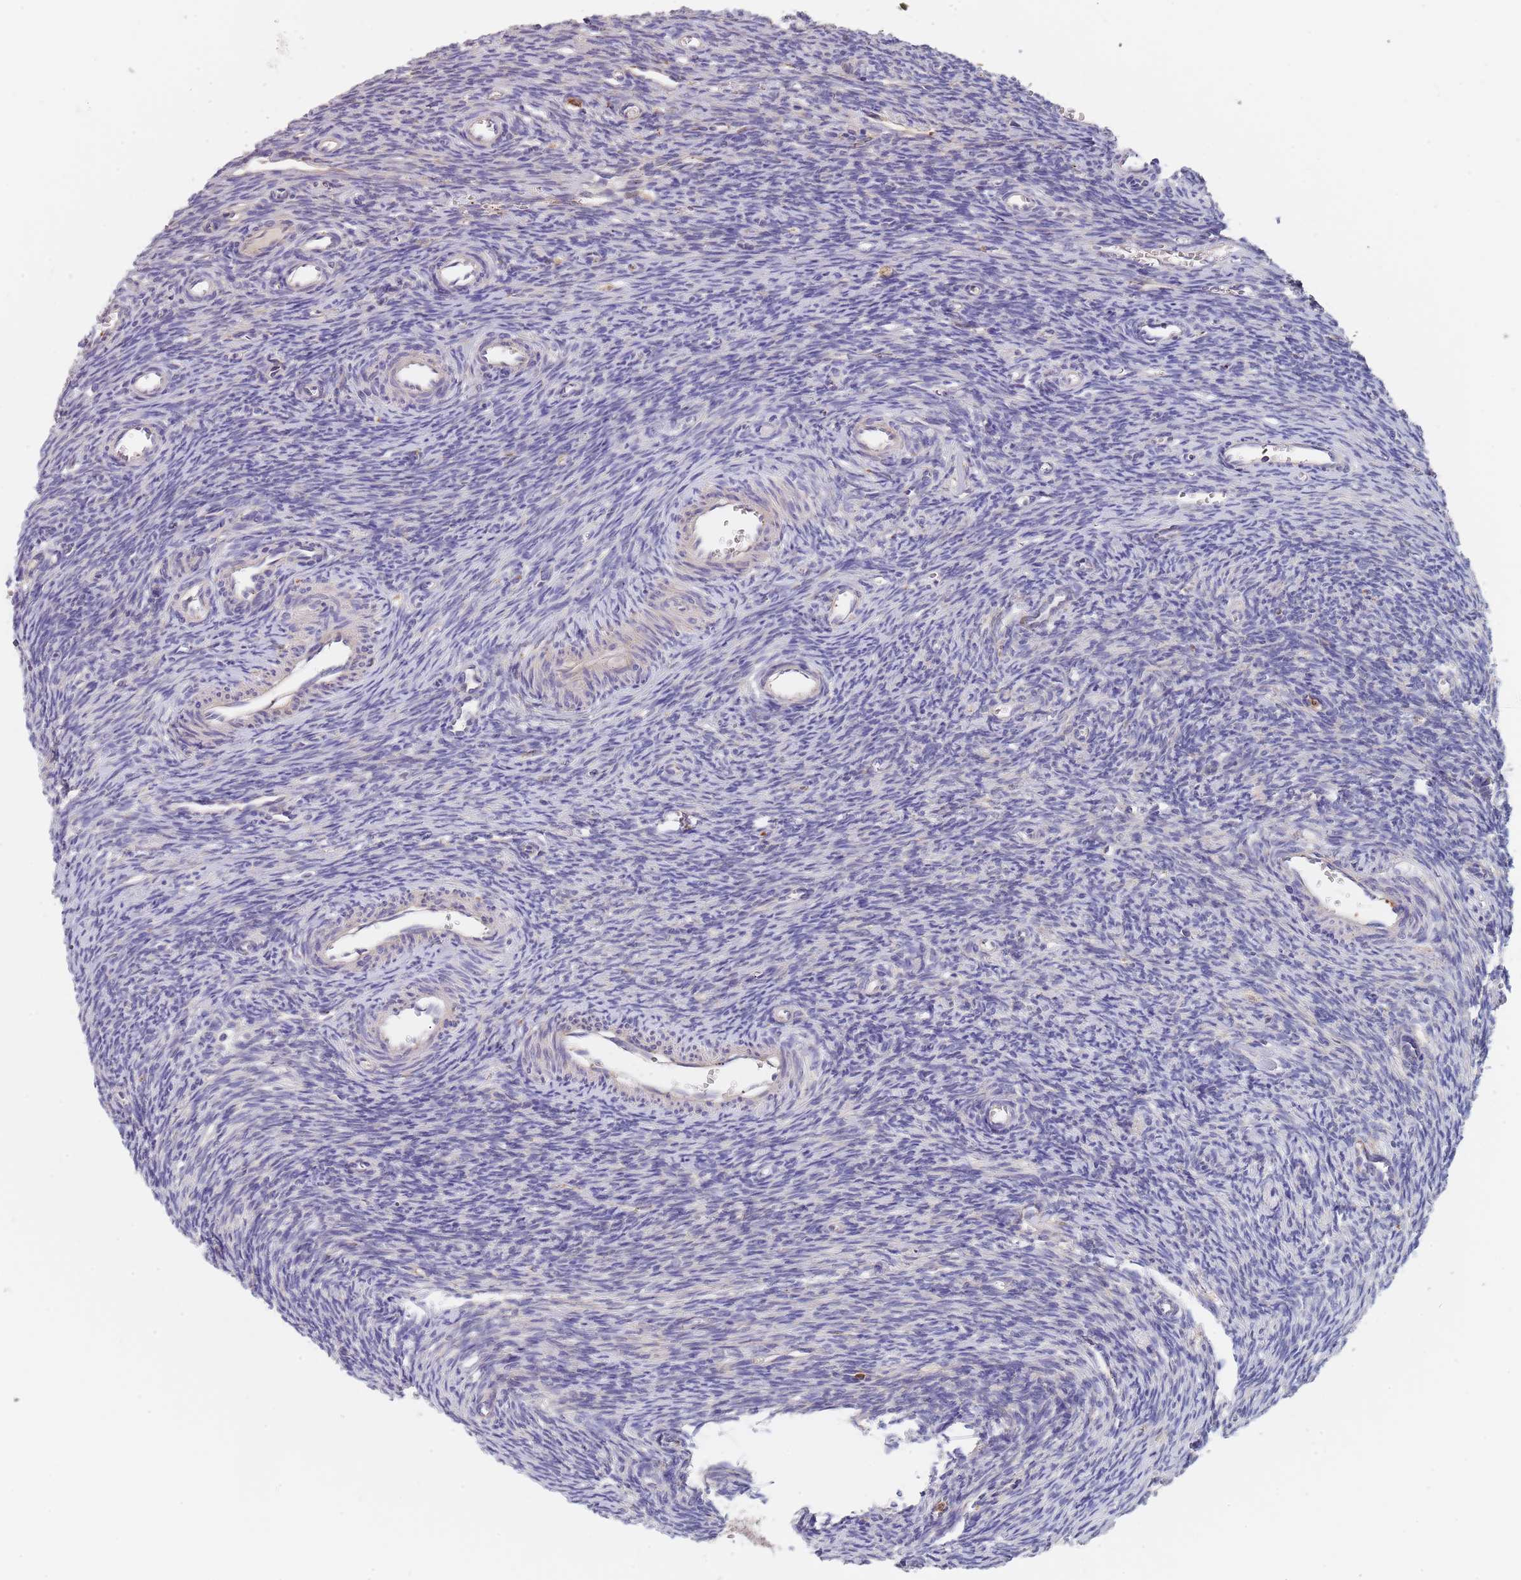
{"staining": {"intensity": "negative", "quantity": "none", "location": "none"}, "tissue": "ovary", "cell_type": "Ovarian stroma cells", "image_type": "normal", "snomed": [{"axis": "morphology", "description": "Normal tissue, NOS"}, {"axis": "topography", "description": "Ovary"}], "caption": "DAB (3,3'-diaminobenzidine) immunohistochemical staining of benign human ovary displays no significant positivity in ovarian stroma cells. (DAB immunohistochemistry with hematoxylin counter stain).", "gene": "DCUN1D3", "patient": {"sex": "female", "age": 39}}